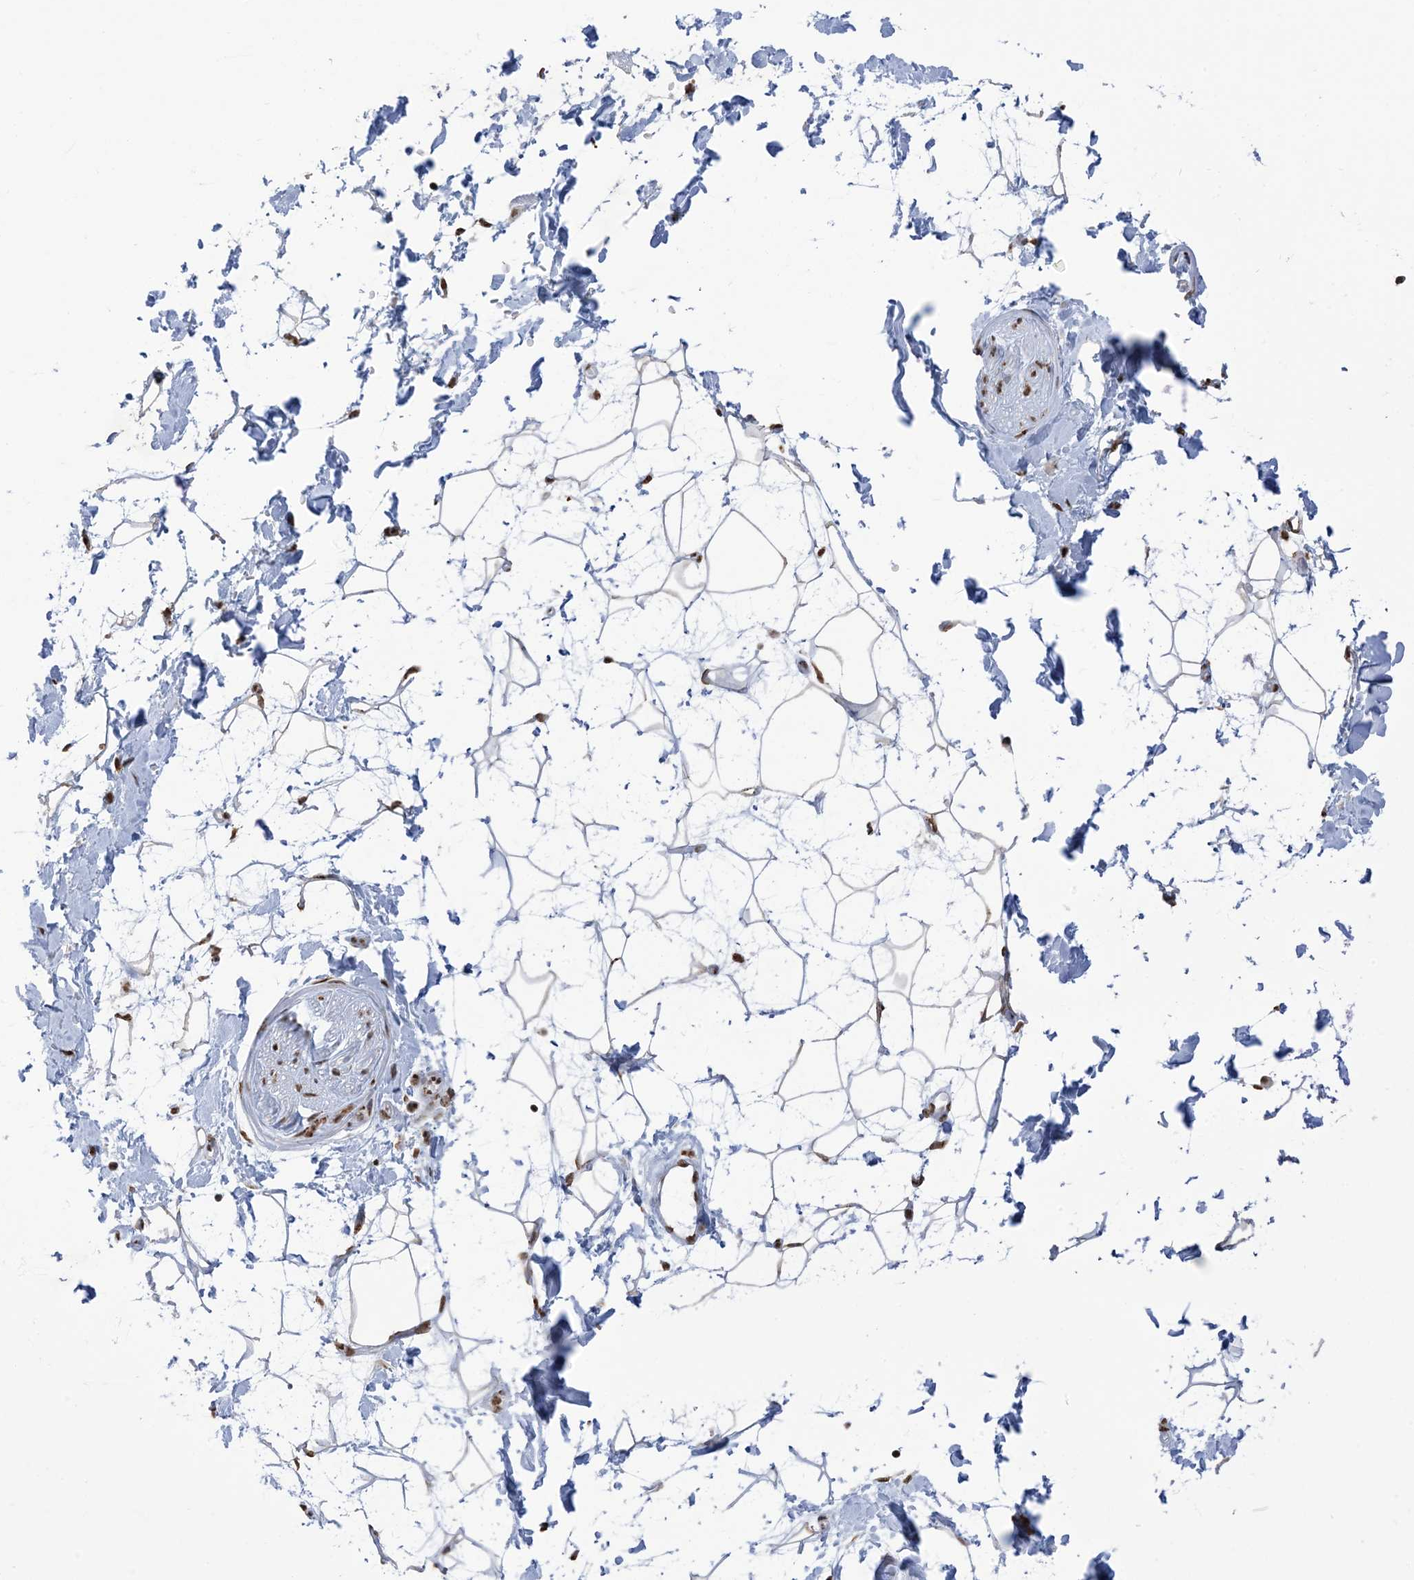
{"staining": {"intensity": "negative", "quantity": "none", "location": "none"}, "tissue": "adipose tissue", "cell_type": "Adipocytes", "image_type": "normal", "snomed": [{"axis": "morphology", "description": "Normal tissue, NOS"}, {"axis": "topography", "description": "Soft tissue"}], "caption": "Immunohistochemistry photomicrograph of unremarkable adipose tissue stained for a protein (brown), which demonstrates no expression in adipocytes. Nuclei are stained in blue.", "gene": "GPR107", "patient": {"sex": "male", "age": 72}}